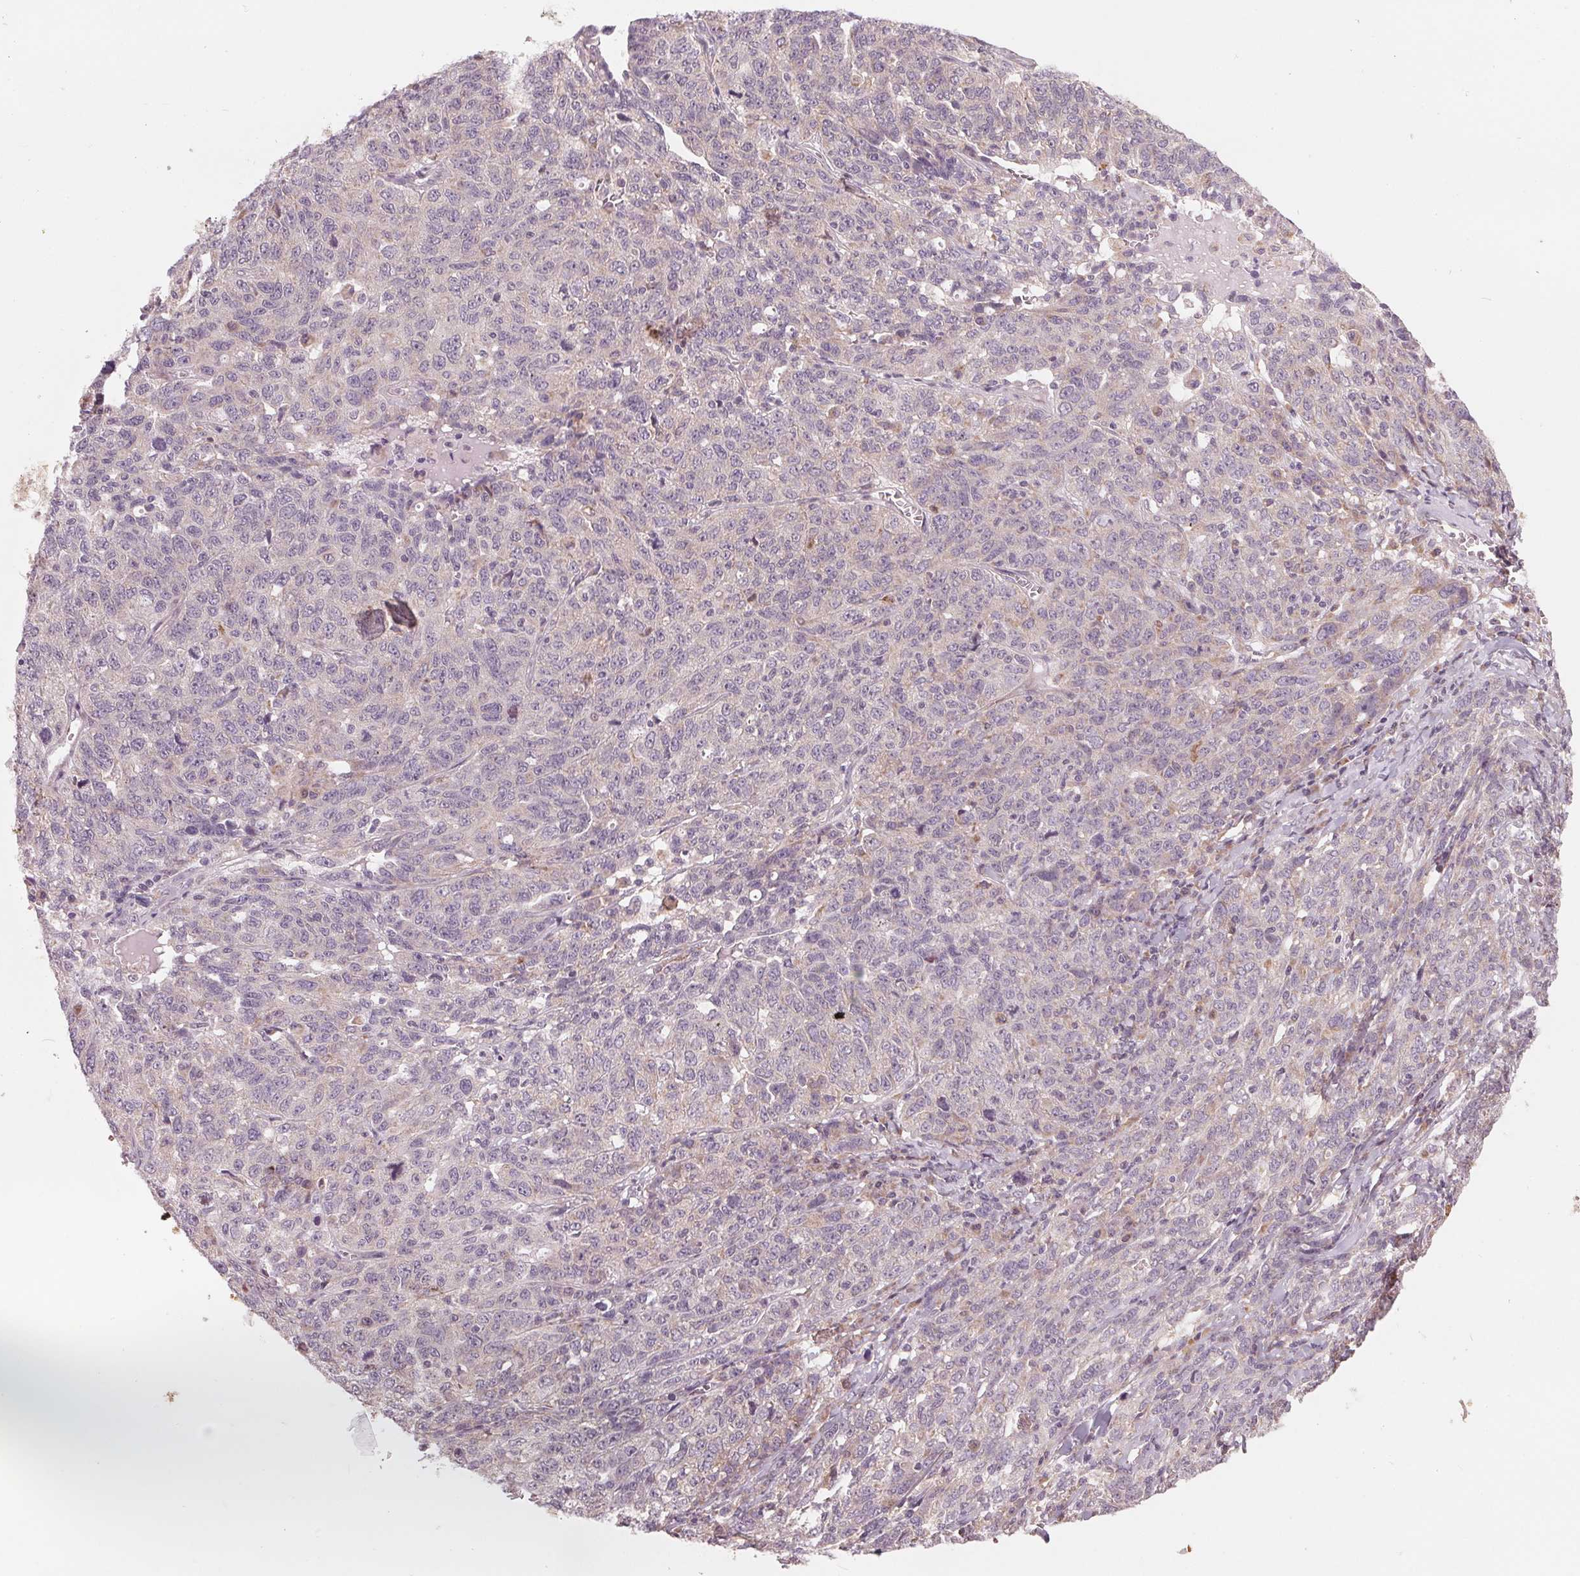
{"staining": {"intensity": "negative", "quantity": "none", "location": "none"}, "tissue": "ovarian cancer", "cell_type": "Tumor cells", "image_type": "cancer", "snomed": [{"axis": "morphology", "description": "Cystadenocarcinoma, serous, NOS"}, {"axis": "topography", "description": "Ovary"}], "caption": "Tumor cells are negative for brown protein staining in ovarian serous cystadenocarcinoma.", "gene": "GIGYF2", "patient": {"sex": "female", "age": 71}}